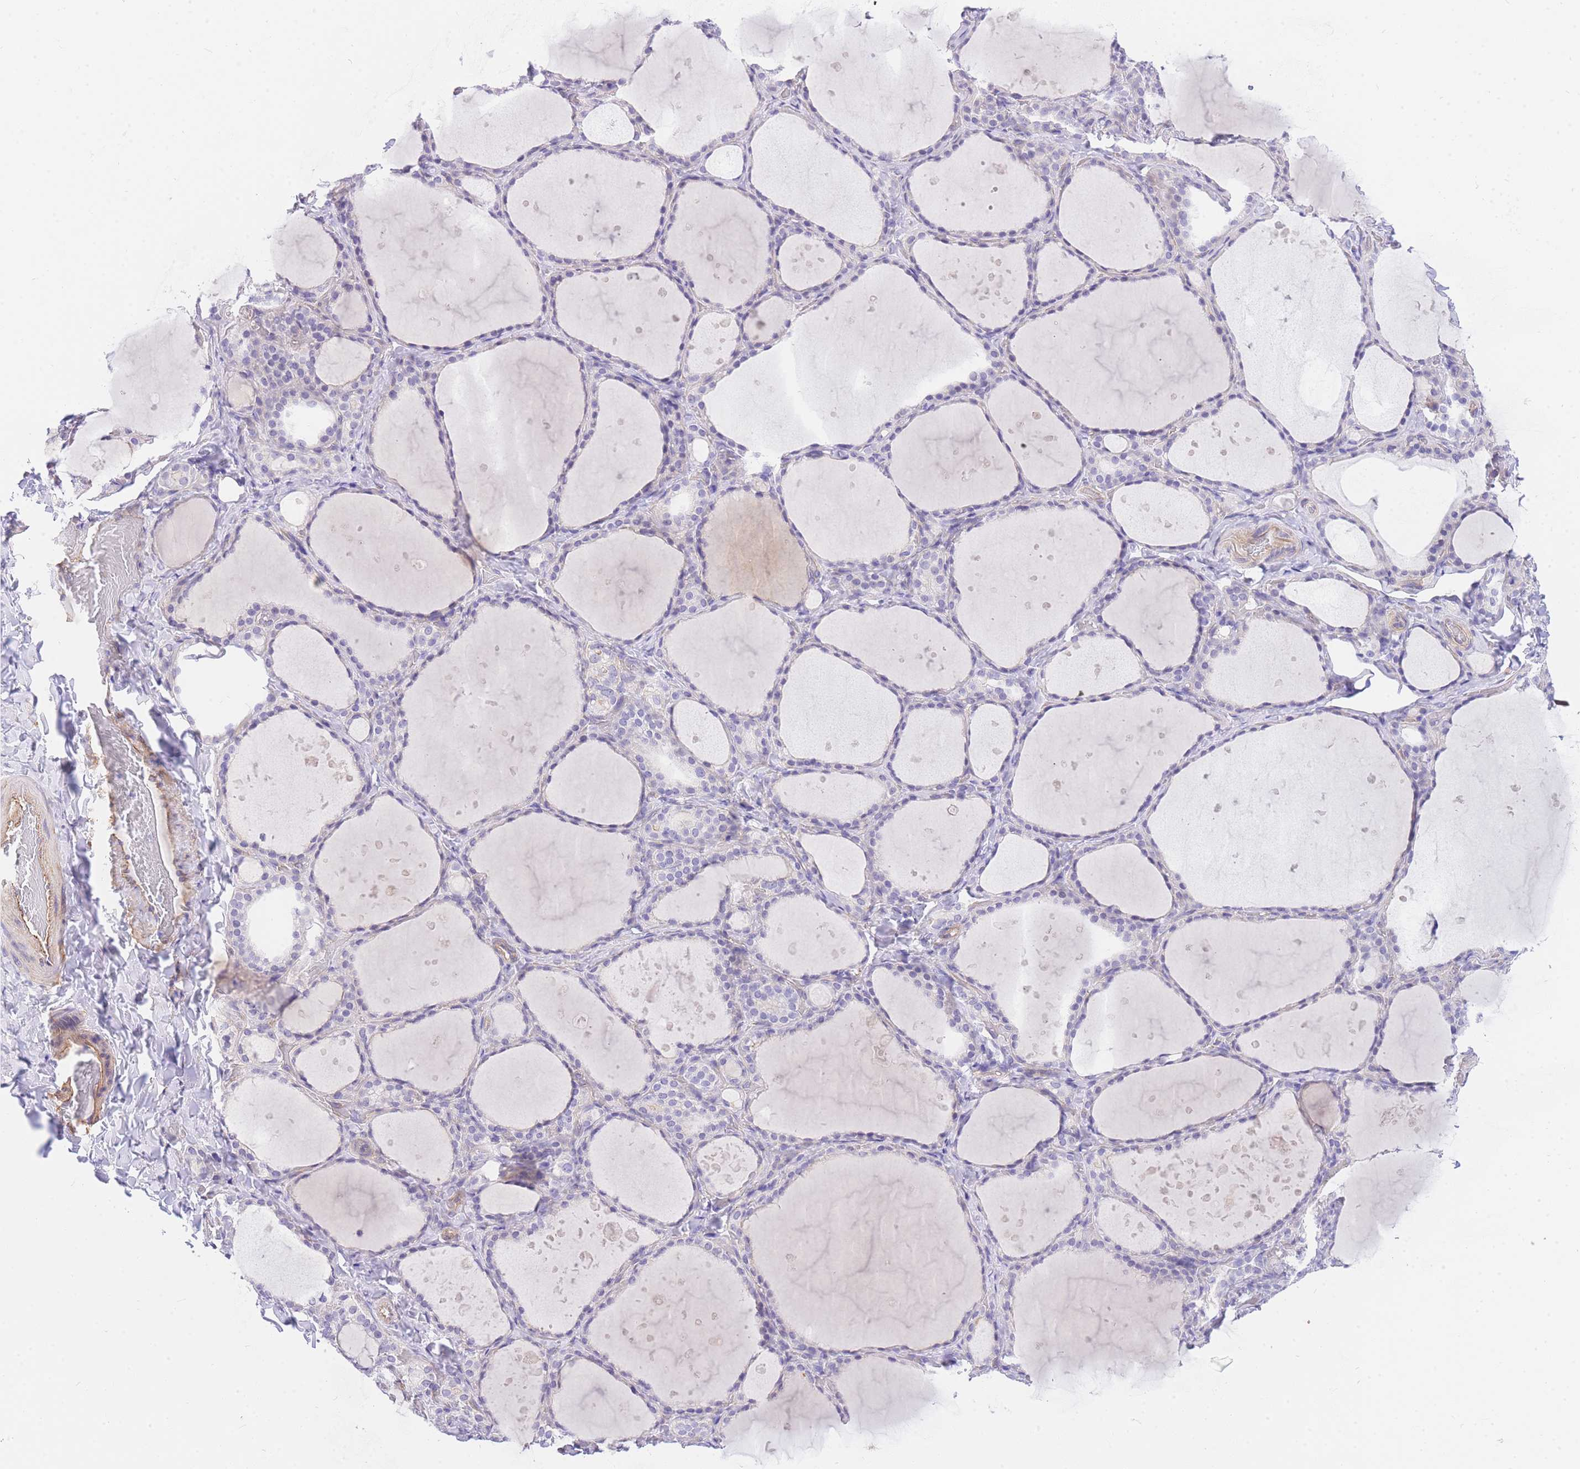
{"staining": {"intensity": "negative", "quantity": "none", "location": "none"}, "tissue": "thyroid gland", "cell_type": "Glandular cells", "image_type": "normal", "snomed": [{"axis": "morphology", "description": "Normal tissue, NOS"}, {"axis": "topography", "description": "Thyroid gland"}], "caption": "Immunohistochemical staining of benign human thyroid gland displays no significant staining in glandular cells. (Stains: DAB (3,3'-diaminobenzidine) IHC with hematoxylin counter stain, Microscopy: brightfield microscopy at high magnification).", "gene": "SRSF12", "patient": {"sex": "female", "age": 44}}